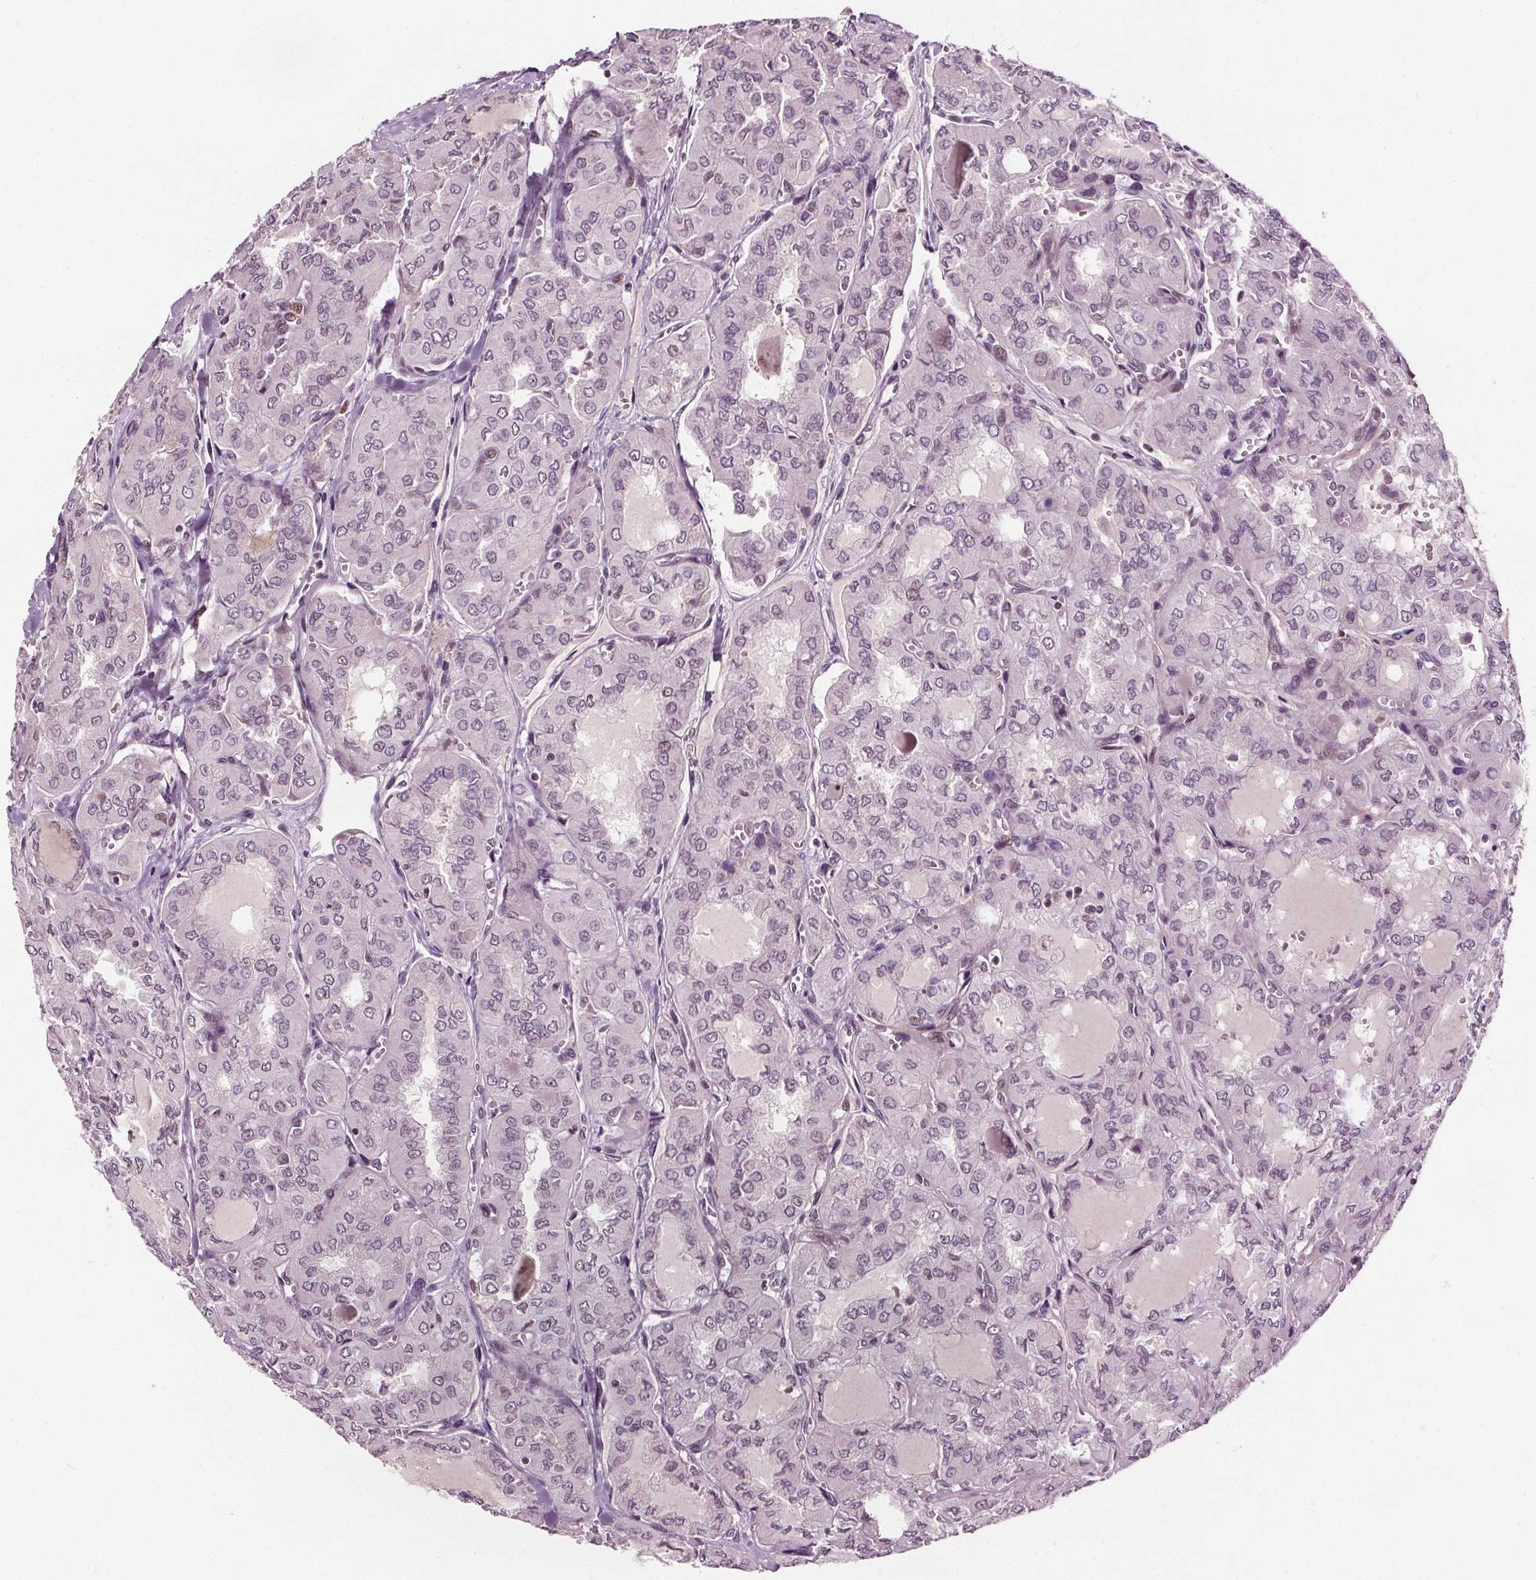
{"staining": {"intensity": "negative", "quantity": "none", "location": "none"}, "tissue": "thyroid cancer", "cell_type": "Tumor cells", "image_type": "cancer", "snomed": [{"axis": "morphology", "description": "Papillary adenocarcinoma, NOS"}, {"axis": "topography", "description": "Thyroid gland"}], "caption": "IHC image of neoplastic tissue: human papillary adenocarcinoma (thyroid) stained with DAB reveals no significant protein staining in tumor cells.", "gene": "DDX11", "patient": {"sex": "male", "age": 20}}